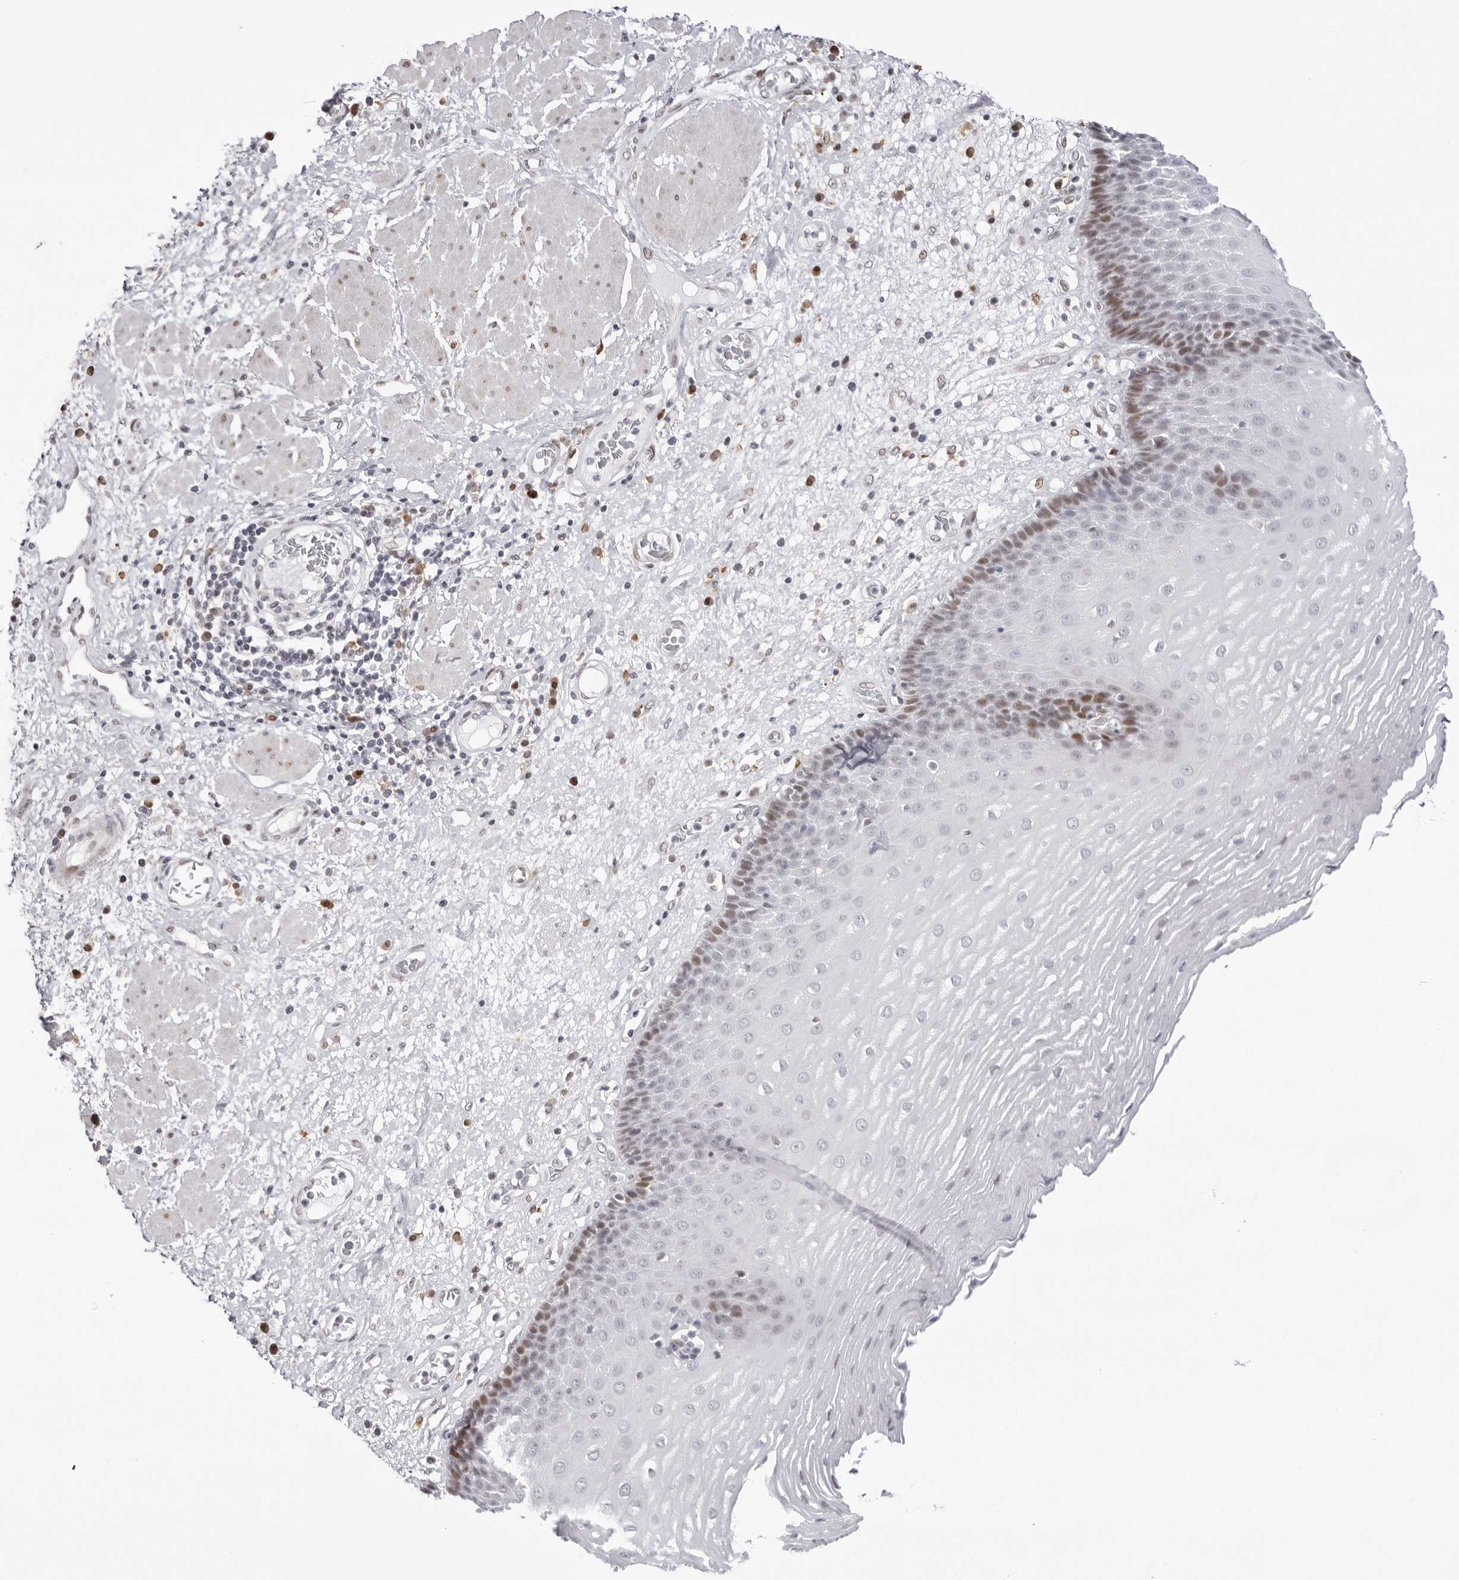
{"staining": {"intensity": "moderate", "quantity": "<25%", "location": "nuclear"}, "tissue": "esophagus", "cell_type": "Squamous epithelial cells", "image_type": "normal", "snomed": [{"axis": "morphology", "description": "Normal tissue, NOS"}, {"axis": "morphology", "description": "Adenocarcinoma, NOS"}, {"axis": "topography", "description": "Esophagus"}], "caption": "Squamous epithelial cells show low levels of moderate nuclear expression in about <25% of cells in unremarkable human esophagus.", "gene": "NTPCR", "patient": {"sex": "male", "age": 62}}